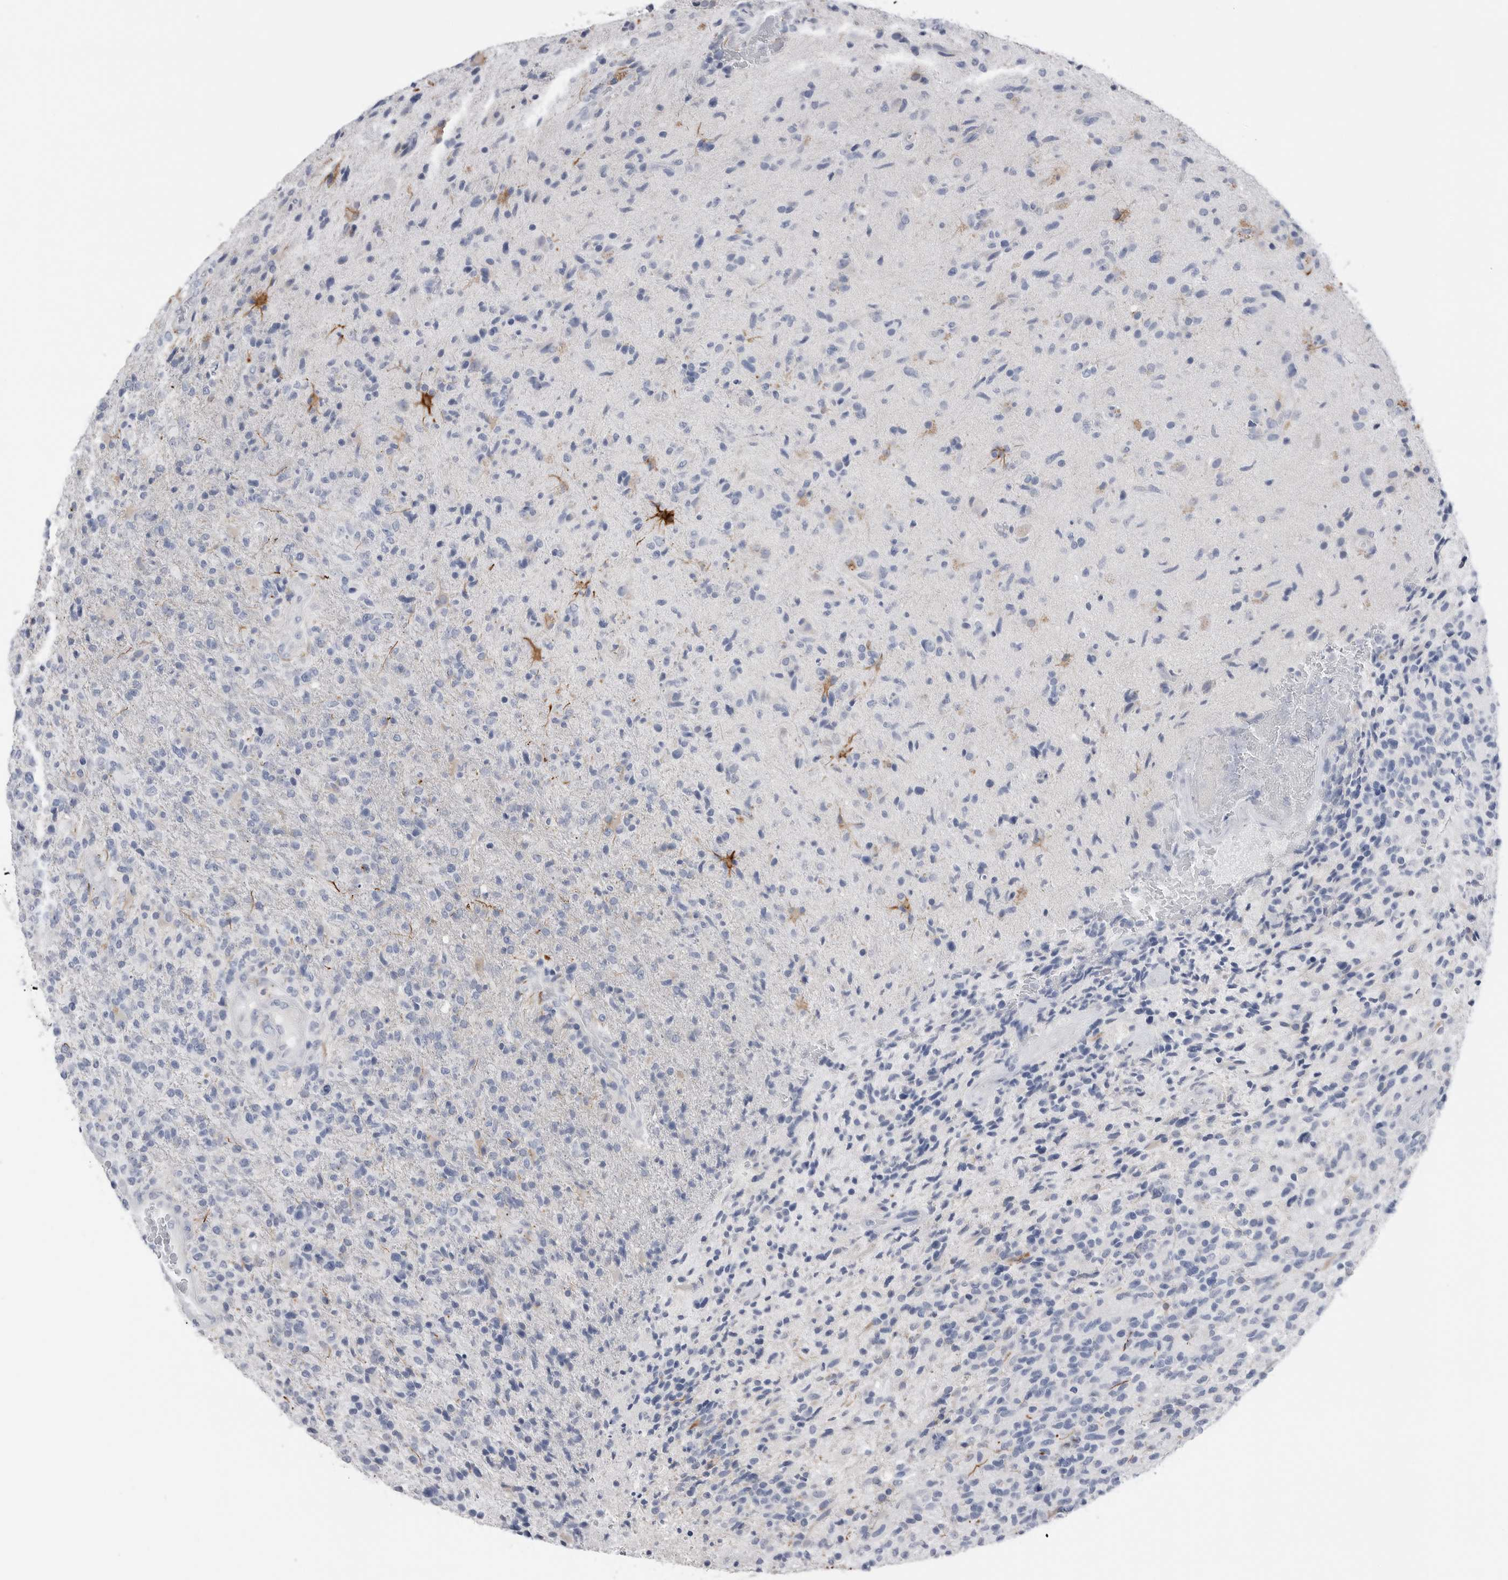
{"staining": {"intensity": "negative", "quantity": "none", "location": "none"}, "tissue": "glioma", "cell_type": "Tumor cells", "image_type": "cancer", "snomed": [{"axis": "morphology", "description": "Glioma, malignant, High grade"}, {"axis": "topography", "description": "Brain"}], "caption": "Immunohistochemistry (IHC) of human glioma demonstrates no staining in tumor cells.", "gene": "ABHD12", "patient": {"sex": "male", "age": 72}}